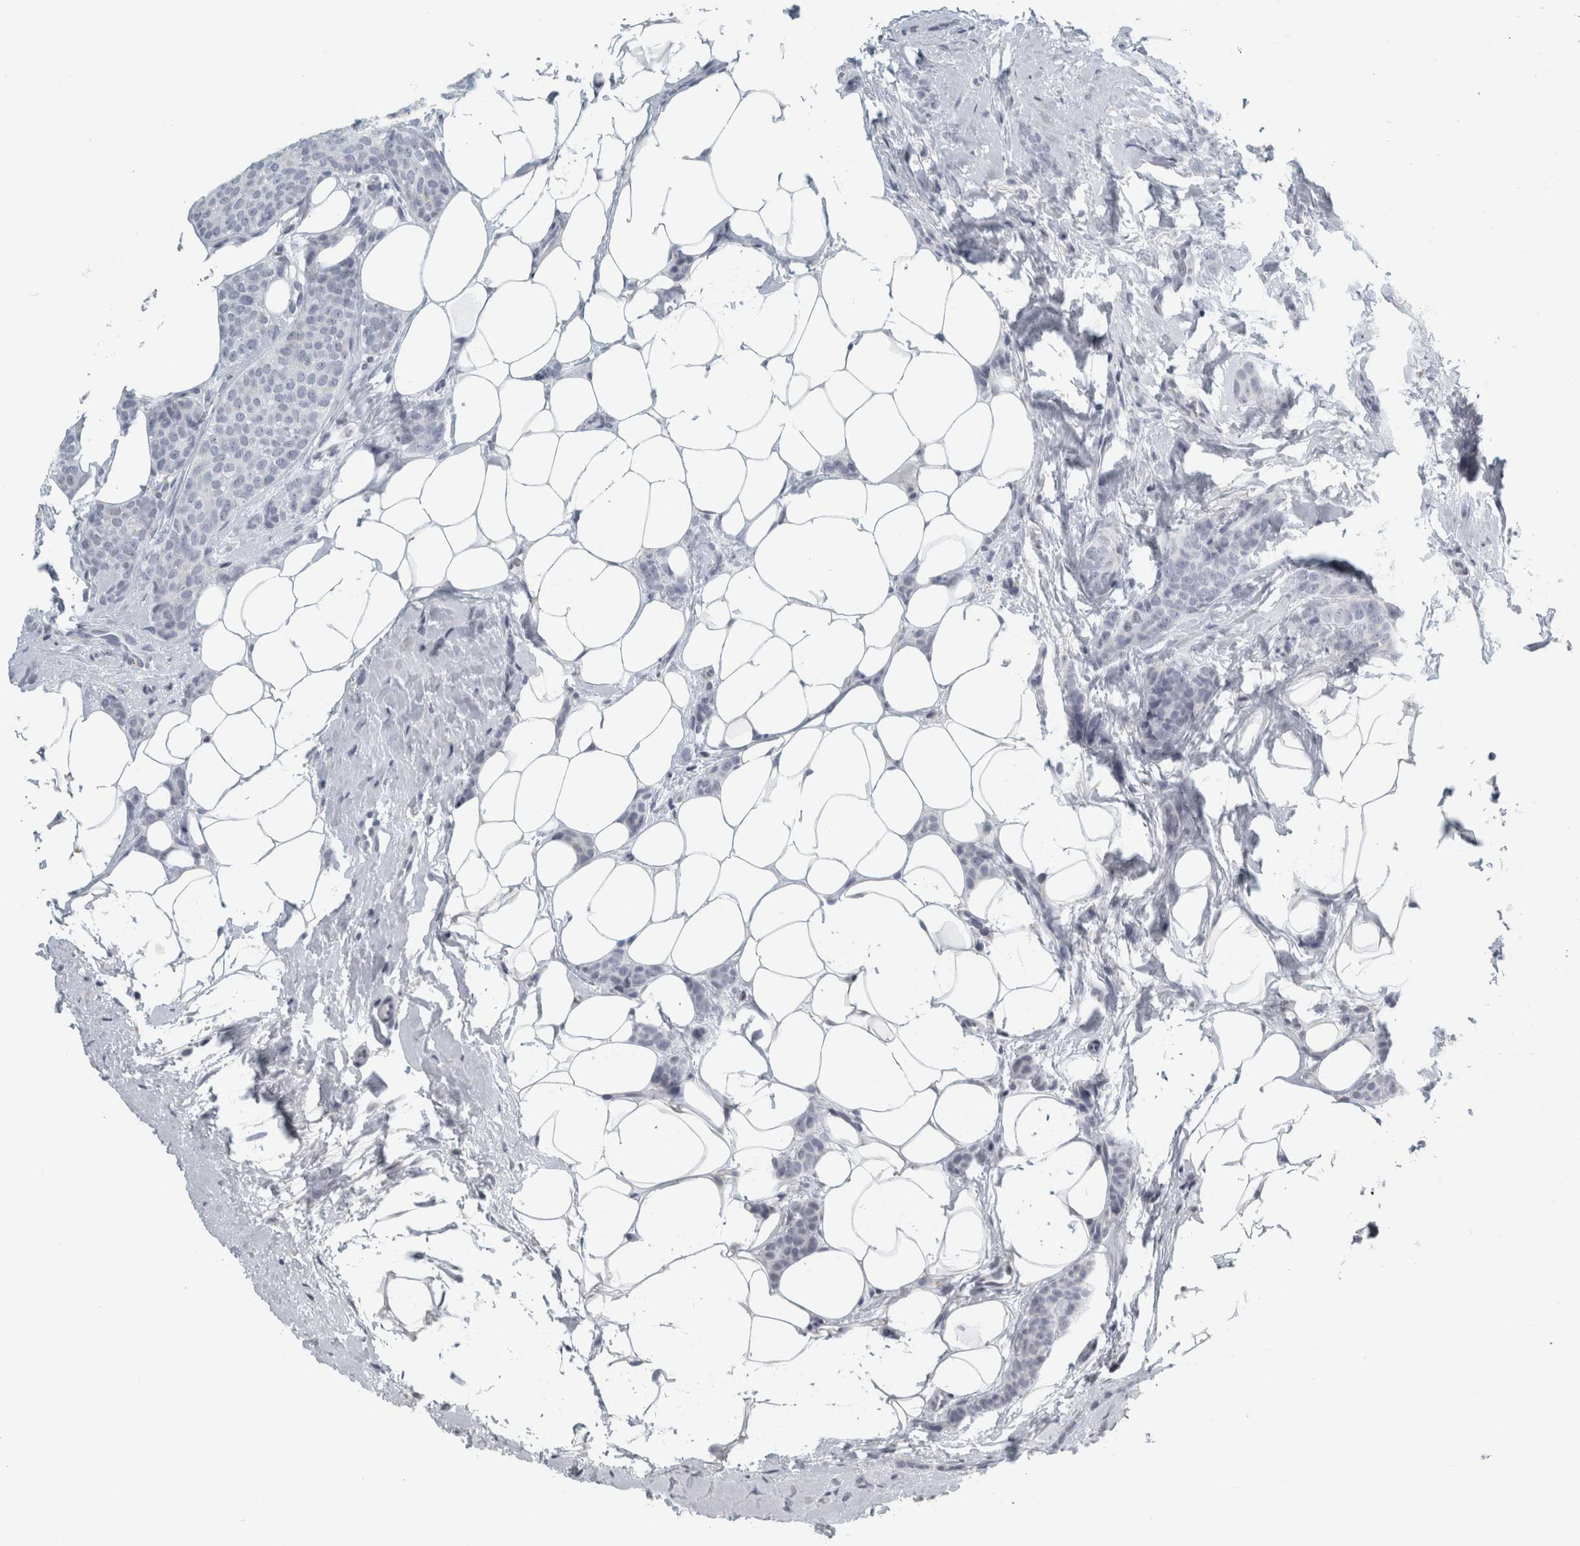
{"staining": {"intensity": "negative", "quantity": "none", "location": "none"}, "tissue": "breast cancer", "cell_type": "Tumor cells", "image_type": "cancer", "snomed": [{"axis": "morphology", "description": "Lobular carcinoma"}, {"axis": "topography", "description": "Skin"}, {"axis": "topography", "description": "Breast"}], "caption": "The micrograph demonstrates no significant expression in tumor cells of breast cancer (lobular carcinoma). (DAB IHC with hematoxylin counter stain).", "gene": "CPE", "patient": {"sex": "female", "age": 46}}